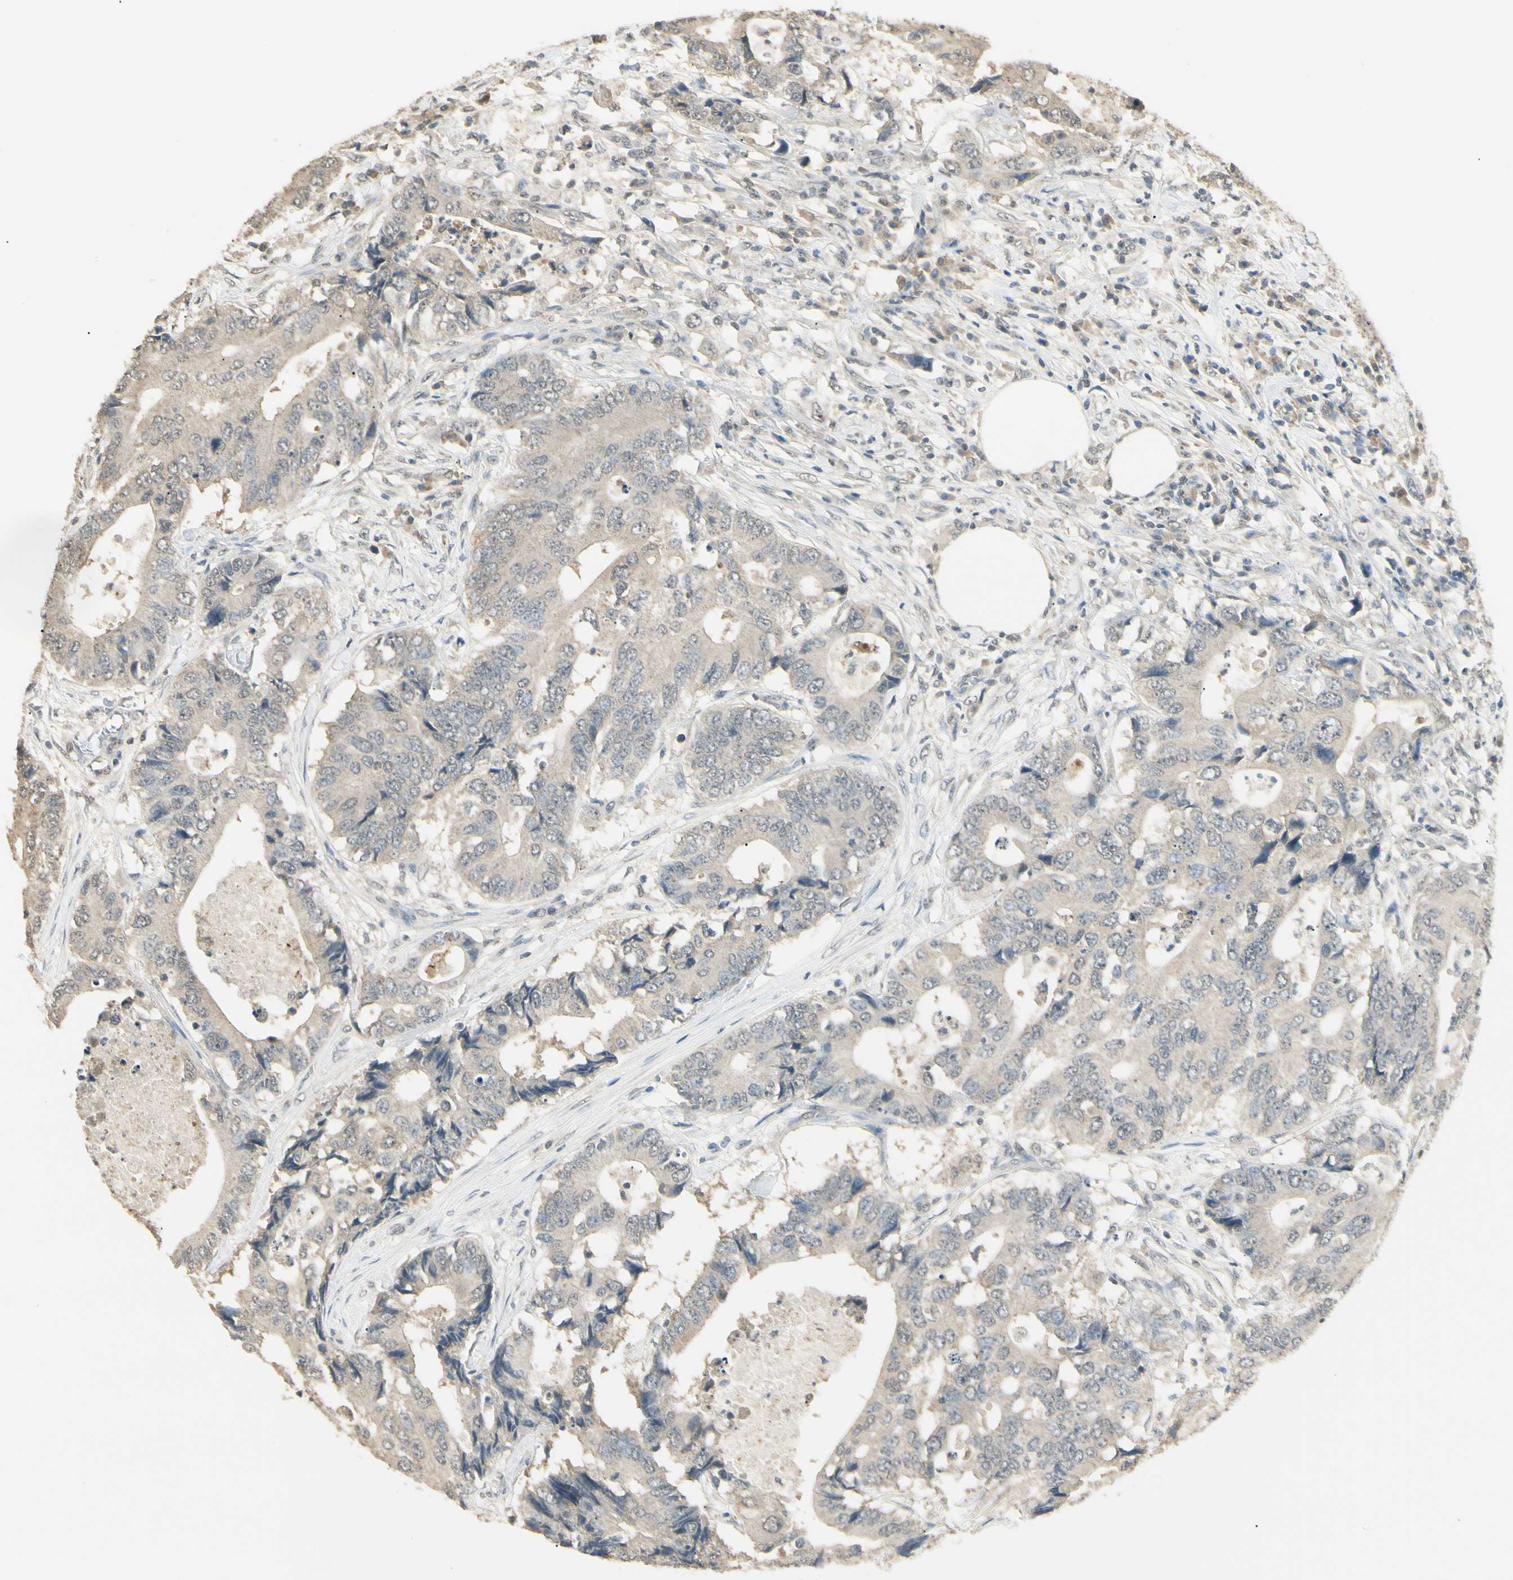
{"staining": {"intensity": "weak", "quantity": ">75%", "location": "cytoplasmic/membranous"}, "tissue": "colorectal cancer", "cell_type": "Tumor cells", "image_type": "cancer", "snomed": [{"axis": "morphology", "description": "Adenocarcinoma, NOS"}, {"axis": "topography", "description": "Colon"}], "caption": "This histopathology image reveals immunohistochemistry (IHC) staining of human colorectal adenocarcinoma, with low weak cytoplasmic/membranous staining in about >75% of tumor cells.", "gene": "SGCA", "patient": {"sex": "male", "age": 71}}